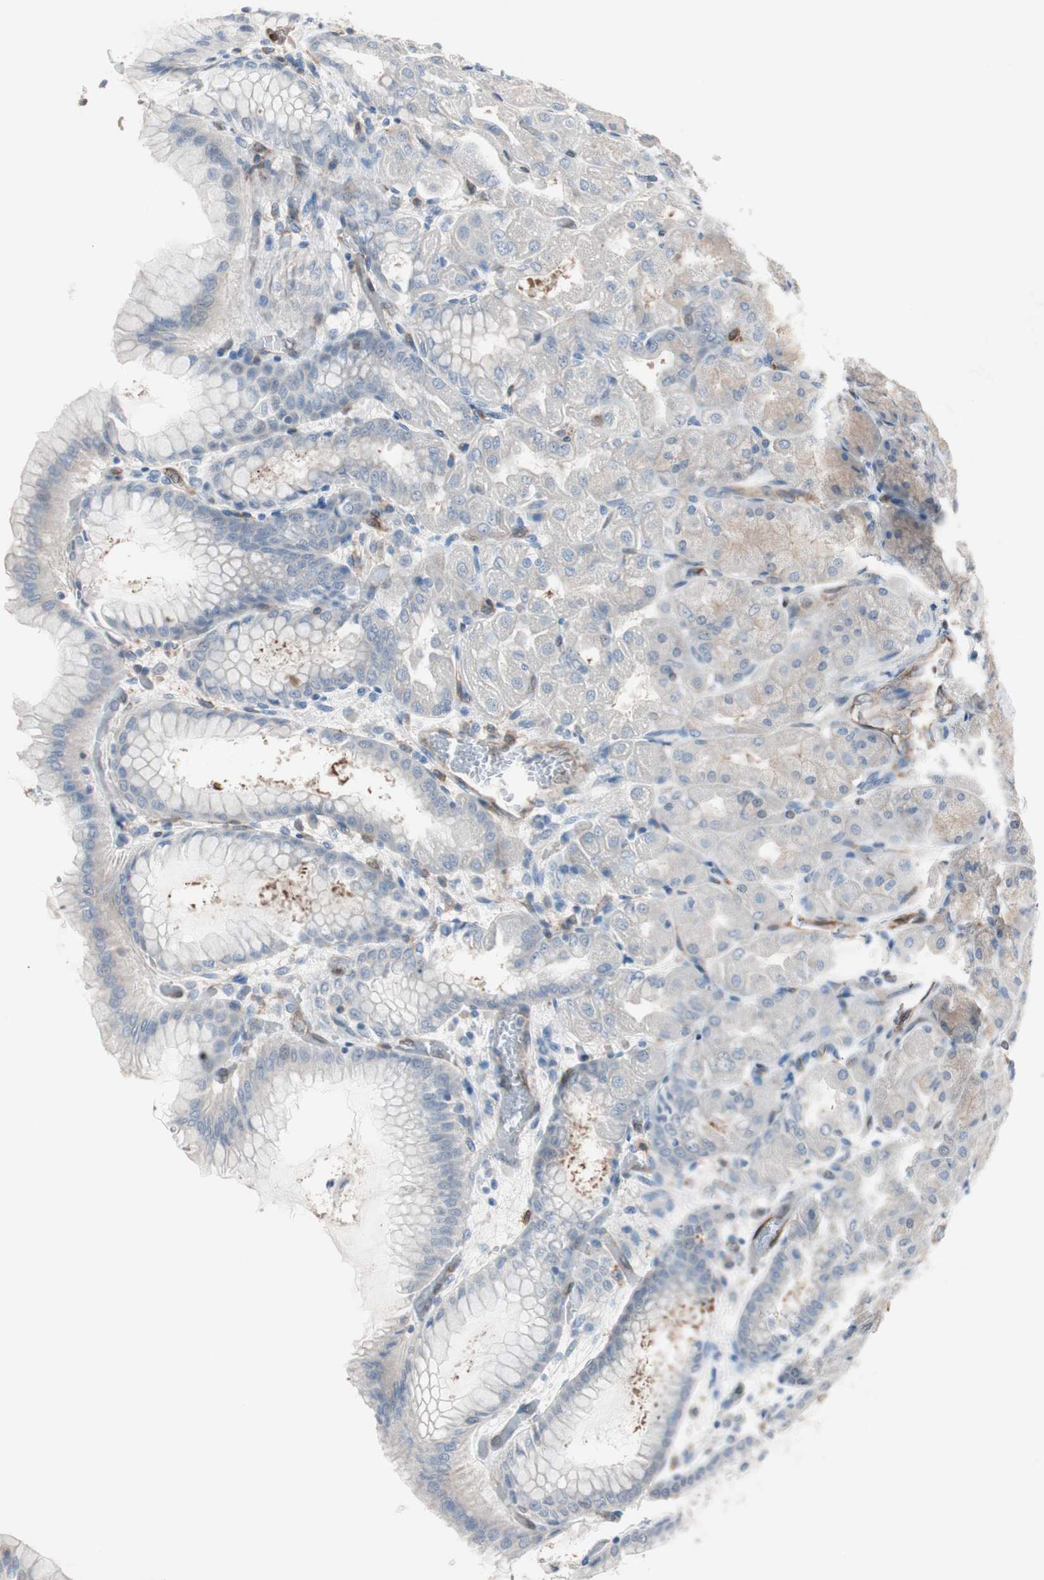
{"staining": {"intensity": "moderate", "quantity": "25%-75%", "location": "cytoplasmic/membranous"}, "tissue": "stomach", "cell_type": "Glandular cells", "image_type": "normal", "snomed": [{"axis": "morphology", "description": "Normal tissue, NOS"}, {"axis": "topography", "description": "Stomach, upper"}], "caption": "Protein staining of unremarkable stomach exhibits moderate cytoplasmic/membranous expression in approximately 25%-75% of glandular cells. (Brightfield microscopy of DAB IHC at high magnification).", "gene": "SWAP70", "patient": {"sex": "female", "age": 56}}